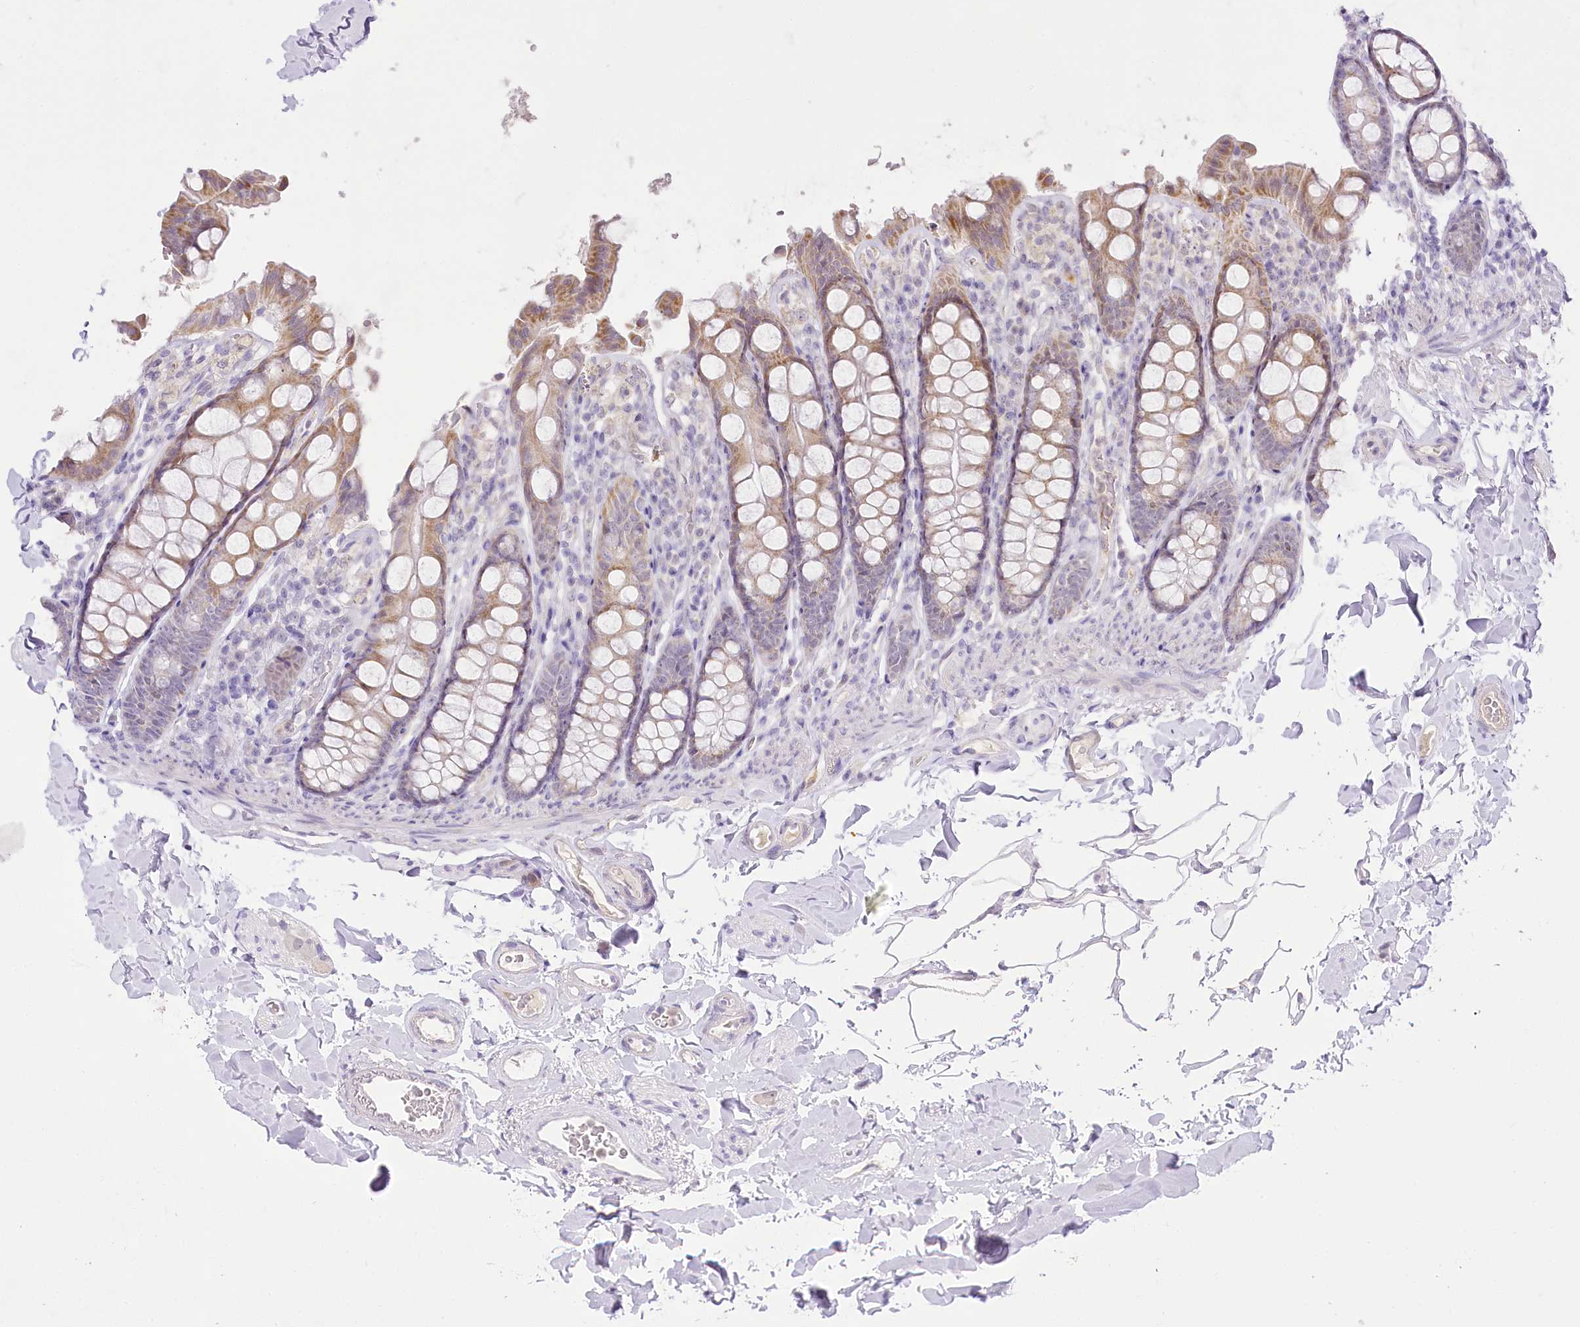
{"staining": {"intensity": "negative", "quantity": "none", "location": "none"}, "tissue": "colon", "cell_type": "Endothelial cells", "image_type": "normal", "snomed": [{"axis": "morphology", "description": "Normal tissue, NOS"}, {"axis": "topography", "description": "Colon"}, {"axis": "topography", "description": "Peripheral nerve tissue"}], "caption": "Immunohistochemistry (IHC) photomicrograph of normal colon: colon stained with DAB (3,3'-diaminobenzidine) reveals no significant protein positivity in endothelial cells. (DAB IHC, high magnification).", "gene": "CCDC30", "patient": {"sex": "female", "age": 61}}